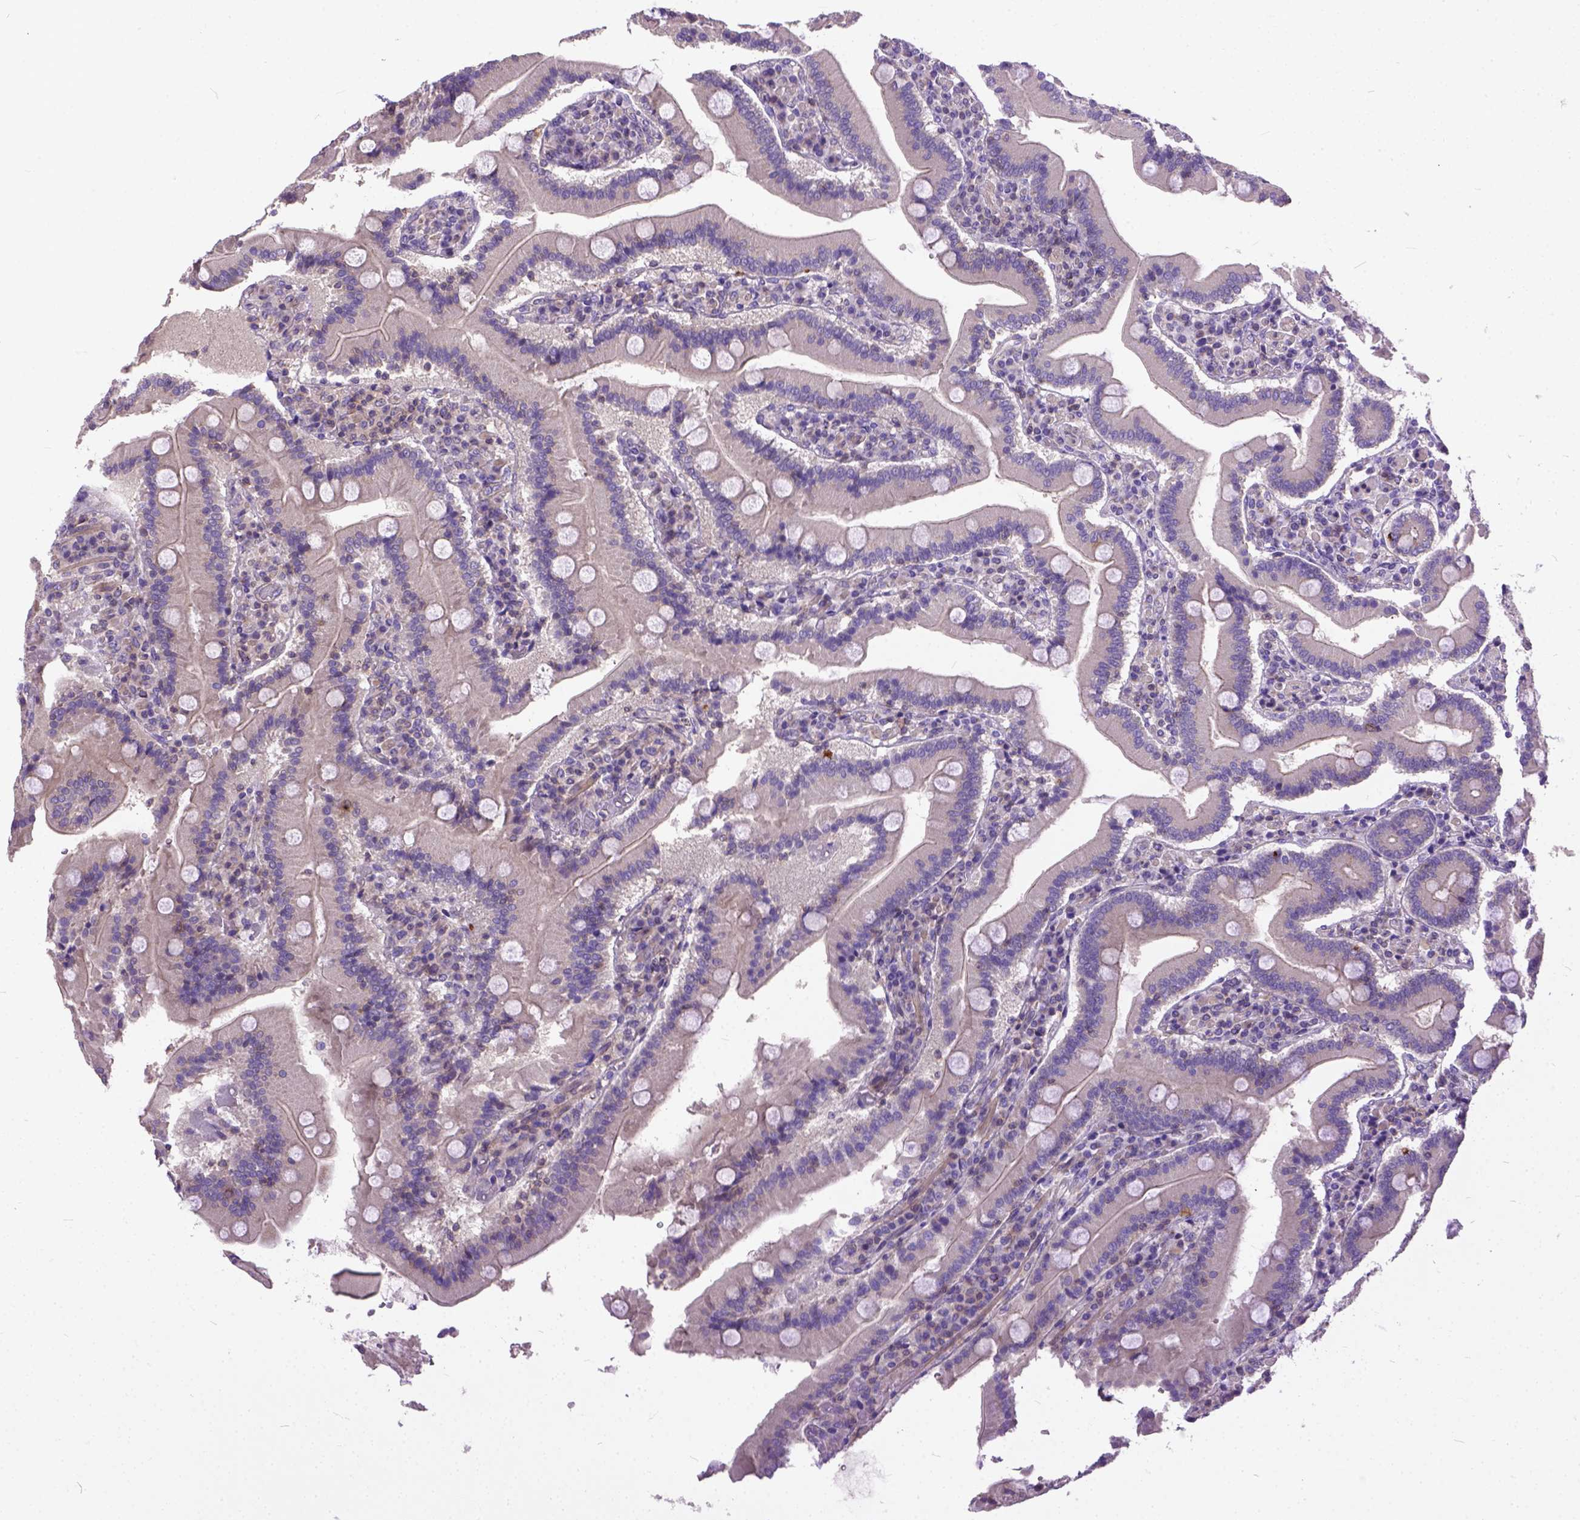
{"staining": {"intensity": "weak", "quantity": ">75%", "location": "cytoplasmic/membranous"}, "tissue": "duodenum", "cell_type": "Glandular cells", "image_type": "normal", "snomed": [{"axis": "morphology", "description": "Normal tissue, NOS"}, {"axis": "topography", "description": "Duodenum"}], "caption": "Immunohistochemical staining of normal human duodenum displays weak cytoplasmic/membranous protein staining in about >75% of glandular cells. Immunohistochemistry stains the protein in brown and the nuclei are stained blue.", "gene": "BANF2", "patient": {"sex": "female", "age": 62}}